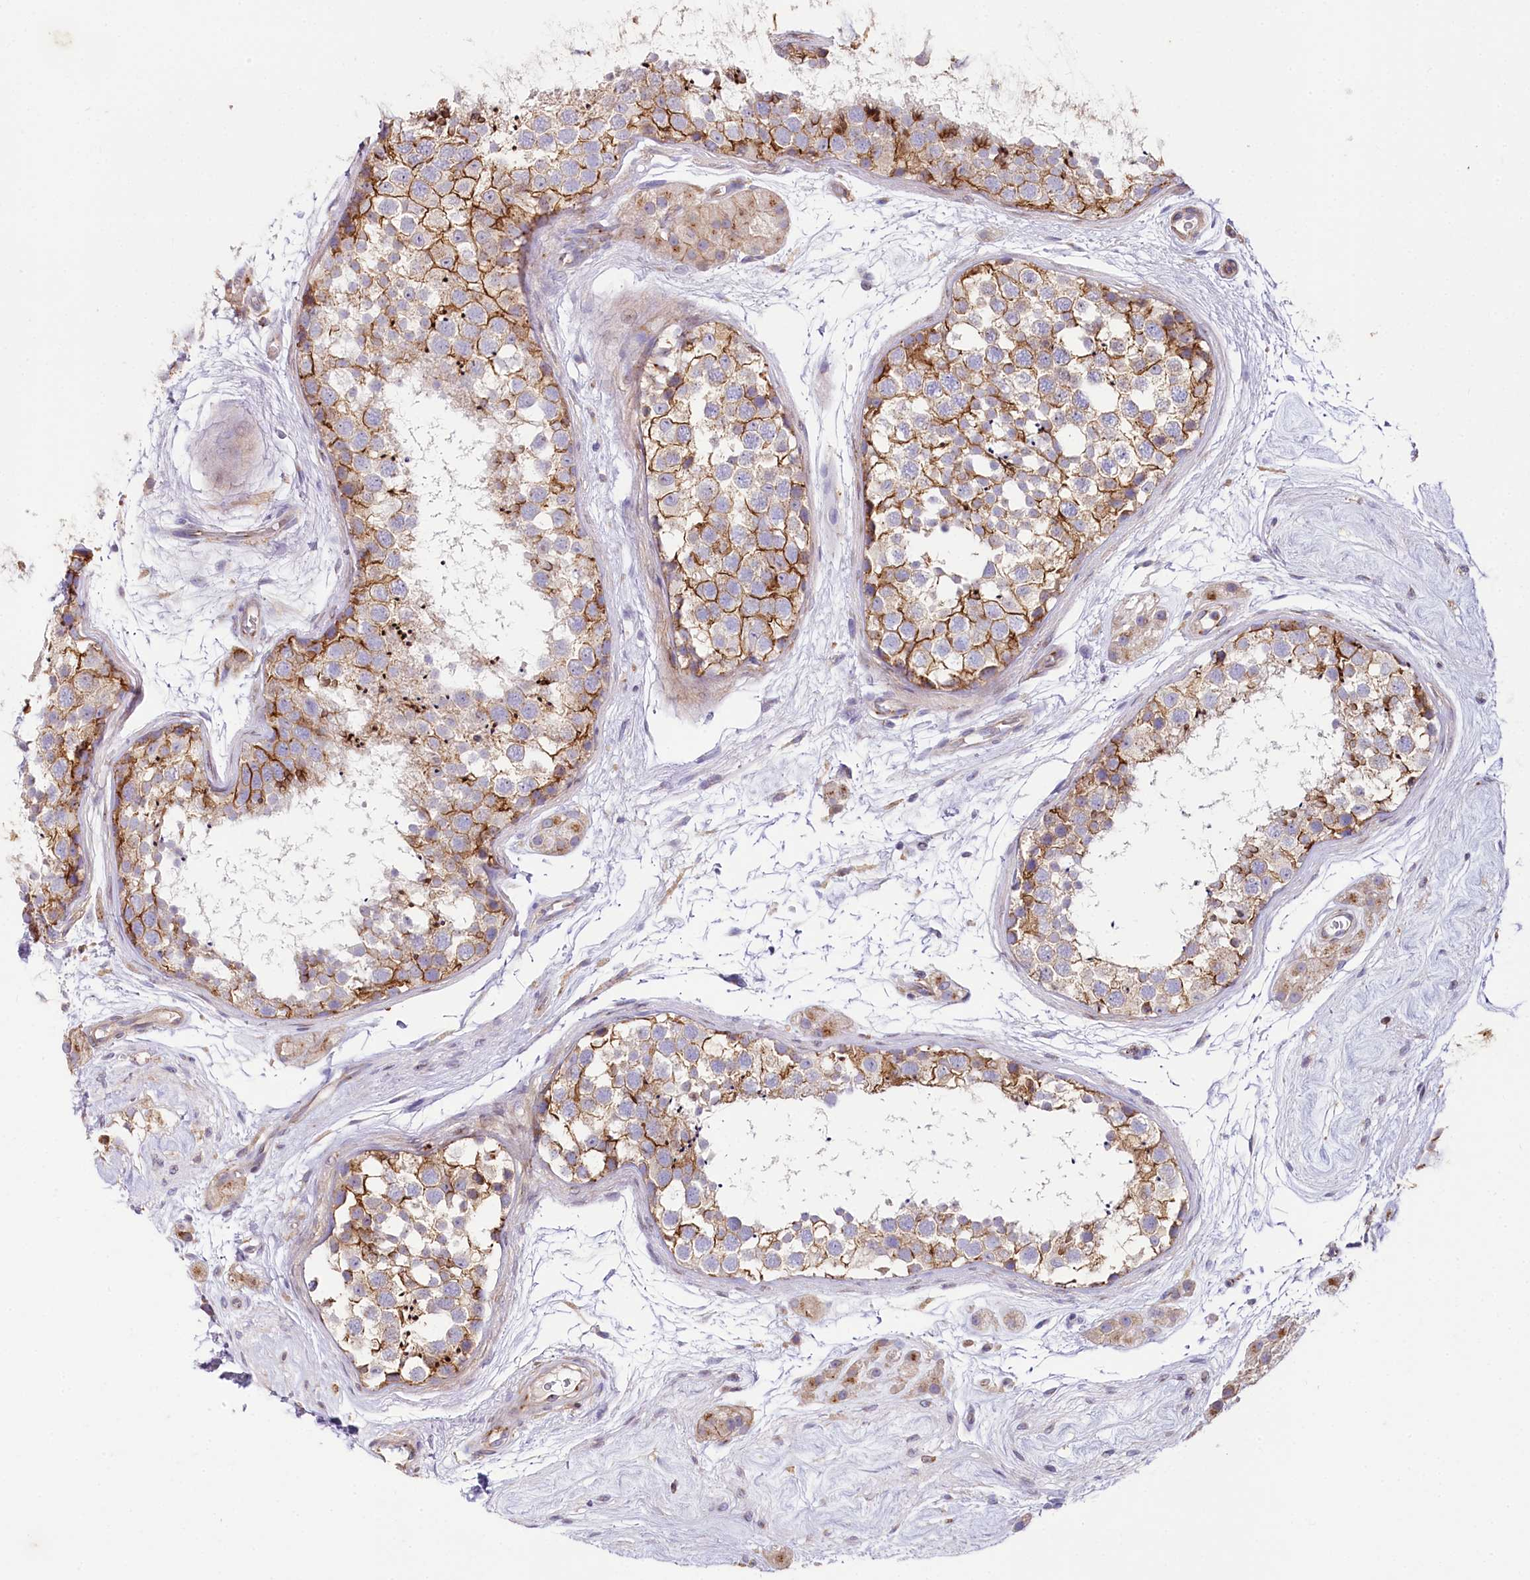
{"staining": {"intensity": "moderate", "quantity": "25%-75%", "location": "cytoplasmic/membranous"}, "tissue": "testis", "cell_type": "Cells in seminiferous ducts", "image_type": "normal", "snomed": [{"axis": "morphology", "description": "Normal tissue, NOS"}, {"axis": "topography", "description": "Testis"}], "caption": "Moderate cytoplasmic/membranous staining is identified in approximately 25%-75% of cells in seminiferous ducts in unremarkable testis. Using DAB (3,3'-diaminobenzidine) (brown) and hematoxylin (blue) stains, captured at high magnification using brightfield microscopy.", "gene": "STX6", "patient": {"sex": "male", "age": 56}}